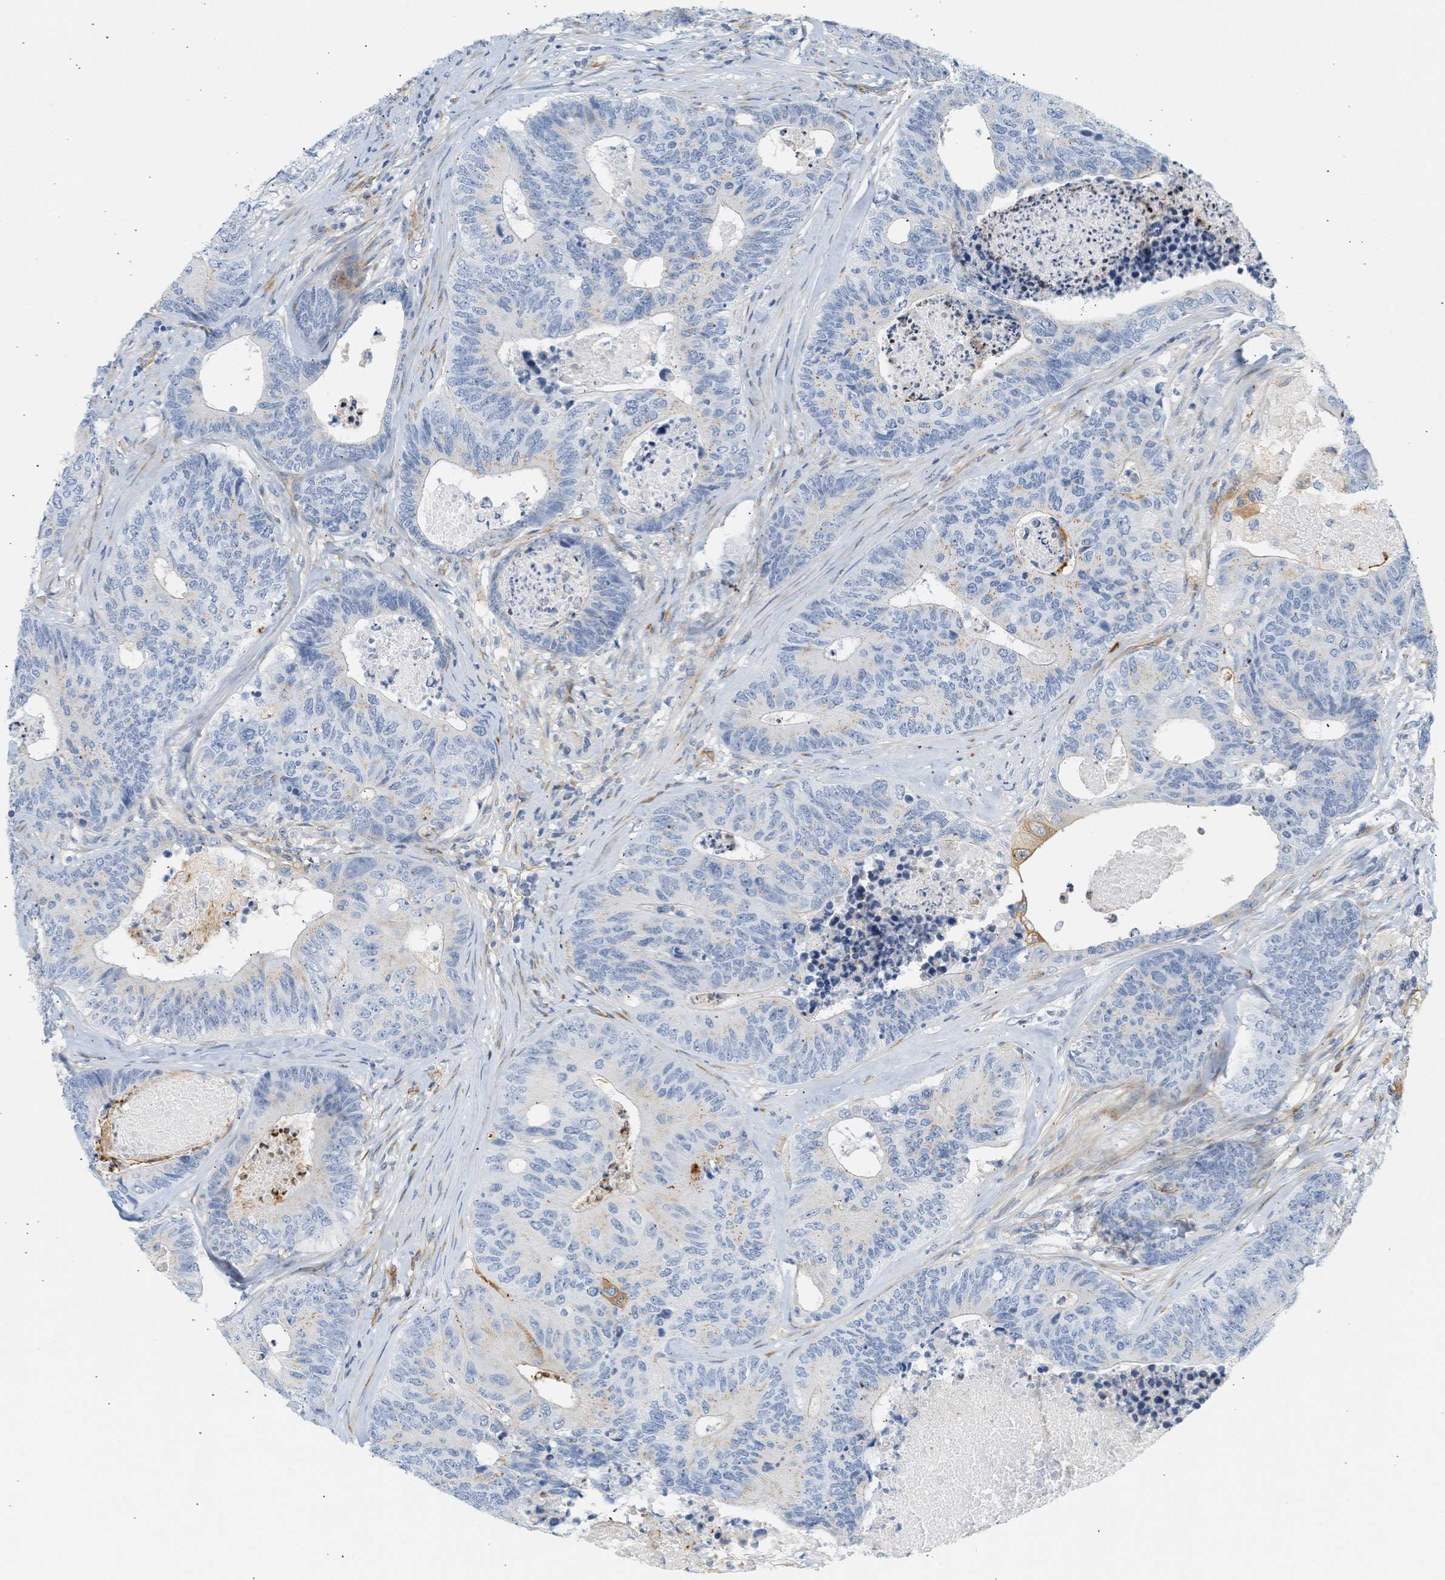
{"staining": {"intensity": "moderate", "quantity": "<25%", "location": "cytoplasmic/membranous"}, "tissue": "colorectal cancer", "cell_type": "Tumor cells", "image_type": "cancer", "snomed": [{"axis": "morphology", "description": "Adenocarcinoma, NOS"}, {"axis": "topography", "description": "Colon"}], "caption": "Colorectal cancer tissue demonstrates moderate cytoplasmic/membranous positivity in about <25% of tumor cells", "gene": "SLC30A7", "patient": {"sex": "female", "age": 67}}